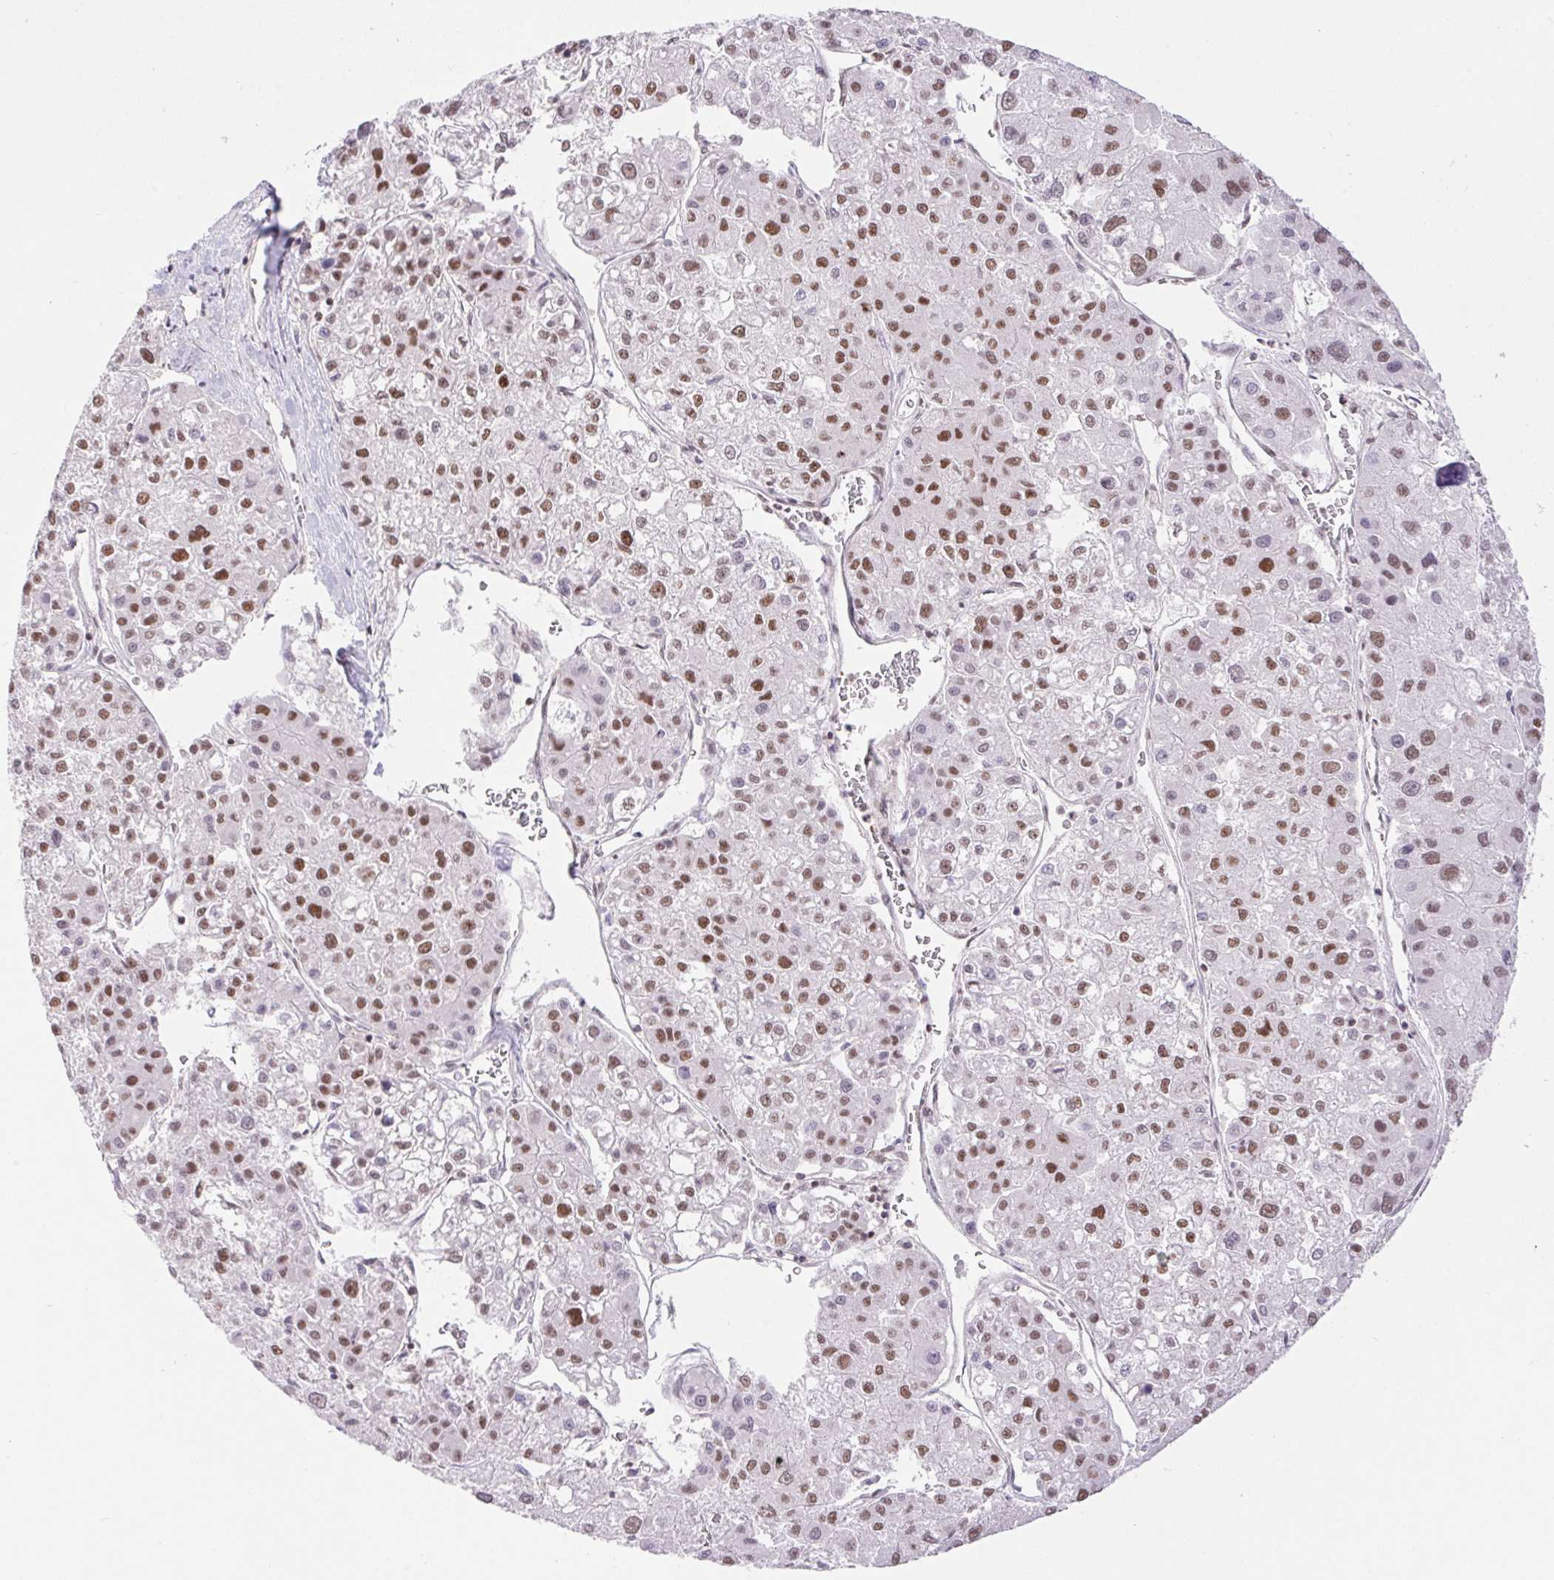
{"staining": {"intensity": "moderate", "quantity": ">75%", "location": "nuclear"}, "tissue": "liver cancer", "cell_type": "Tumor cells", "image_type": "cancer", "snomed": [{"axis": "morphology", "description": "Carcinoma, Hepatocellular, NOS"}, {"axis": "topography", "description": "Liver"}], "caption": "Immunohistochemistry micrograph of neoplastic tissue: hepatocellular carcinoma (liver) stained using immunohistochemistry exhibits medium levels of moderate protein expression localized specifically in the nuclear of tumor cells, appearing as a nuclear brown color.", "gene": "DDX17", "patient": {"sex": "male", "age": 73}}